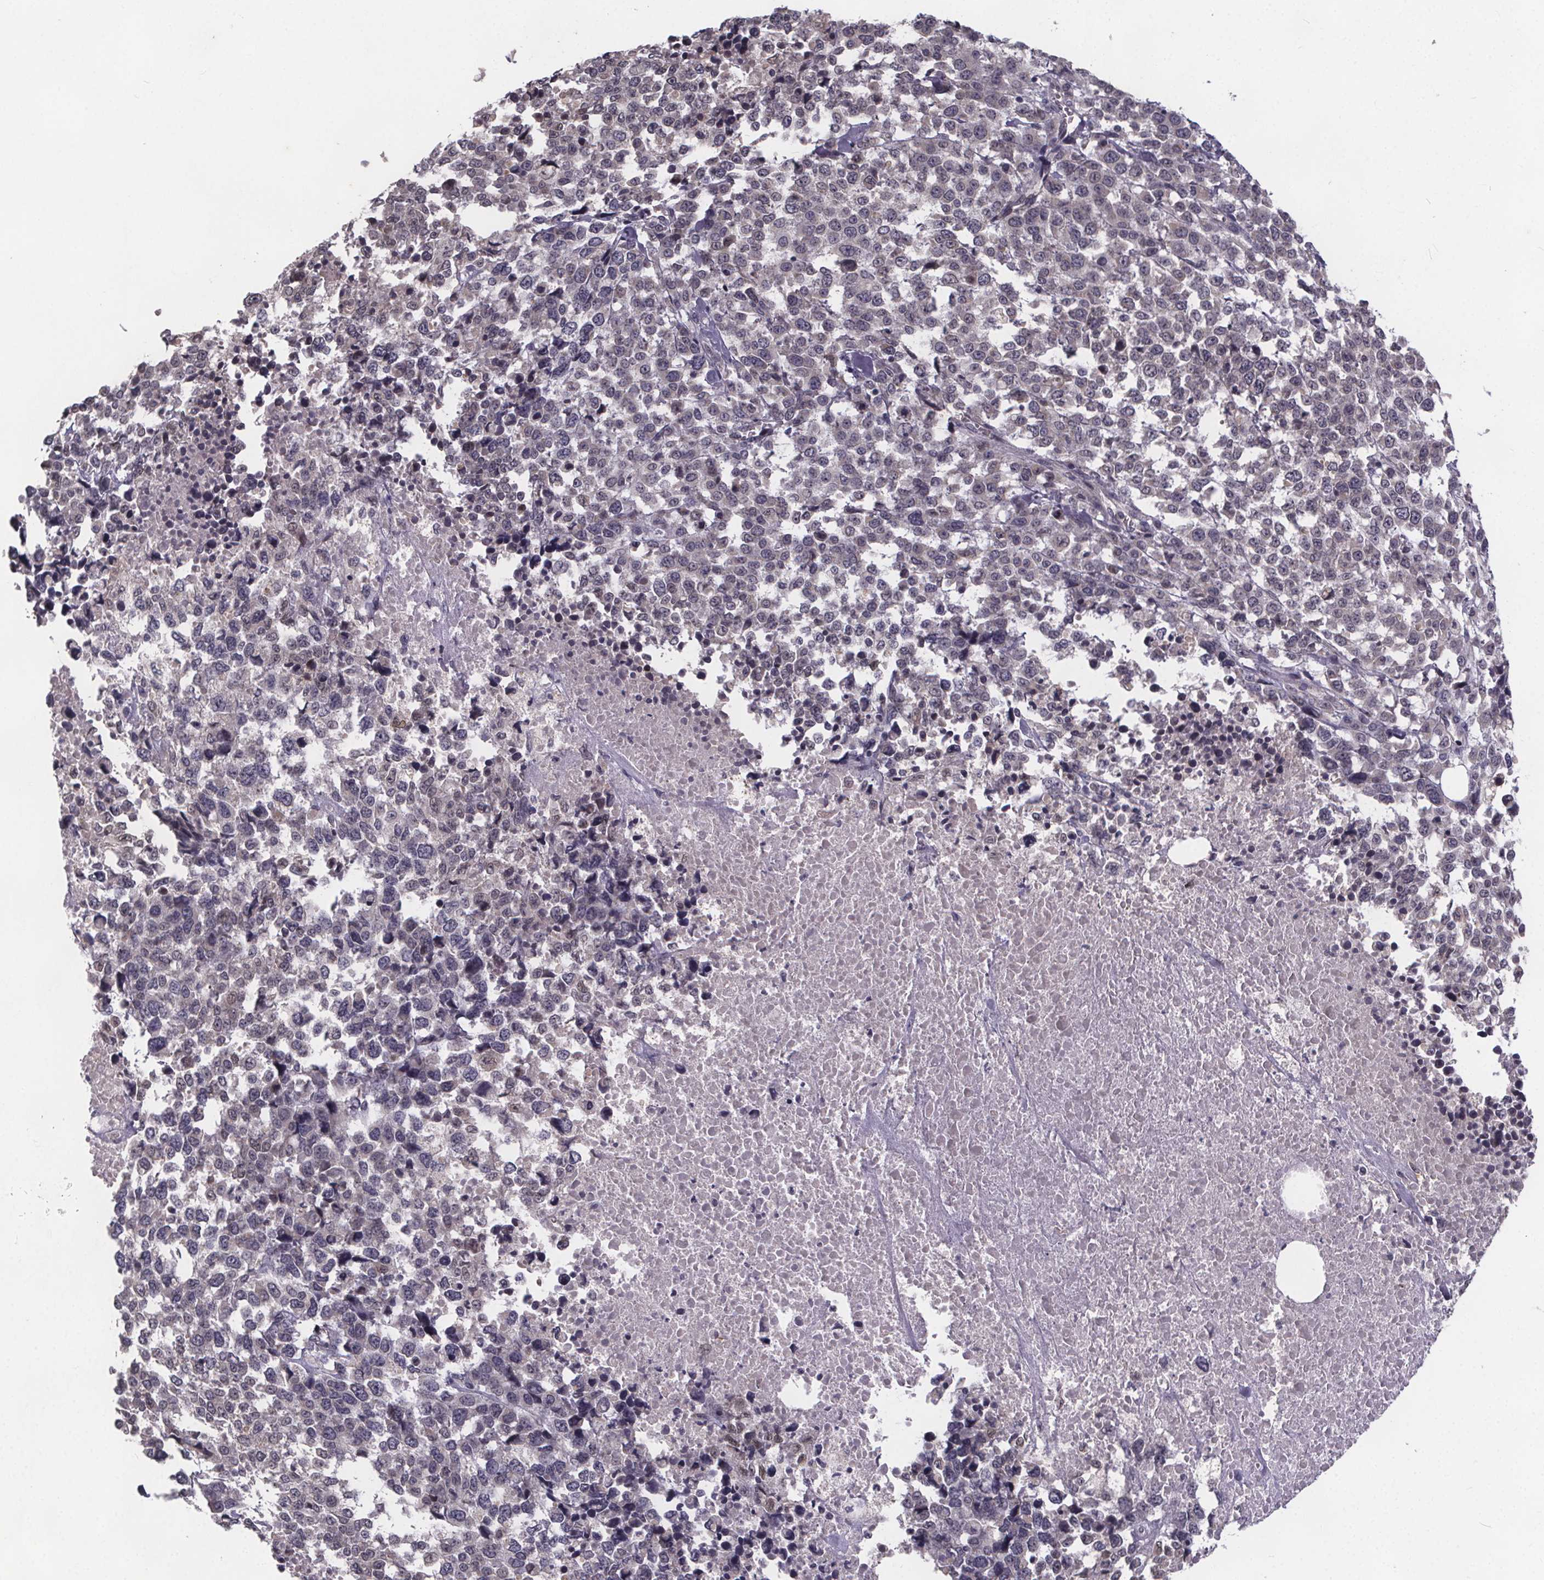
{"staining": {"intensity": "negative", "quantity": "none", "location": "none"}, "tissue": "melanoma", "cell_type": "Tumor cells", "image_type": "cancer", "snomed": [{"axis": "morphology", "description": "Malignant melanoma, Metastatic site"}, {"axis": "topography", "description": "Skin"}], "caption": "Immunohistochemical staining of malignant melanoma (metastatic site) displays no significant staining in tumor cells. (DAB immunohistochemistry (IHC) visualized using brightfield microscopy, high magnification).", "gene": "FAM181B", "patient": {"sex": "male", "age": 84}}